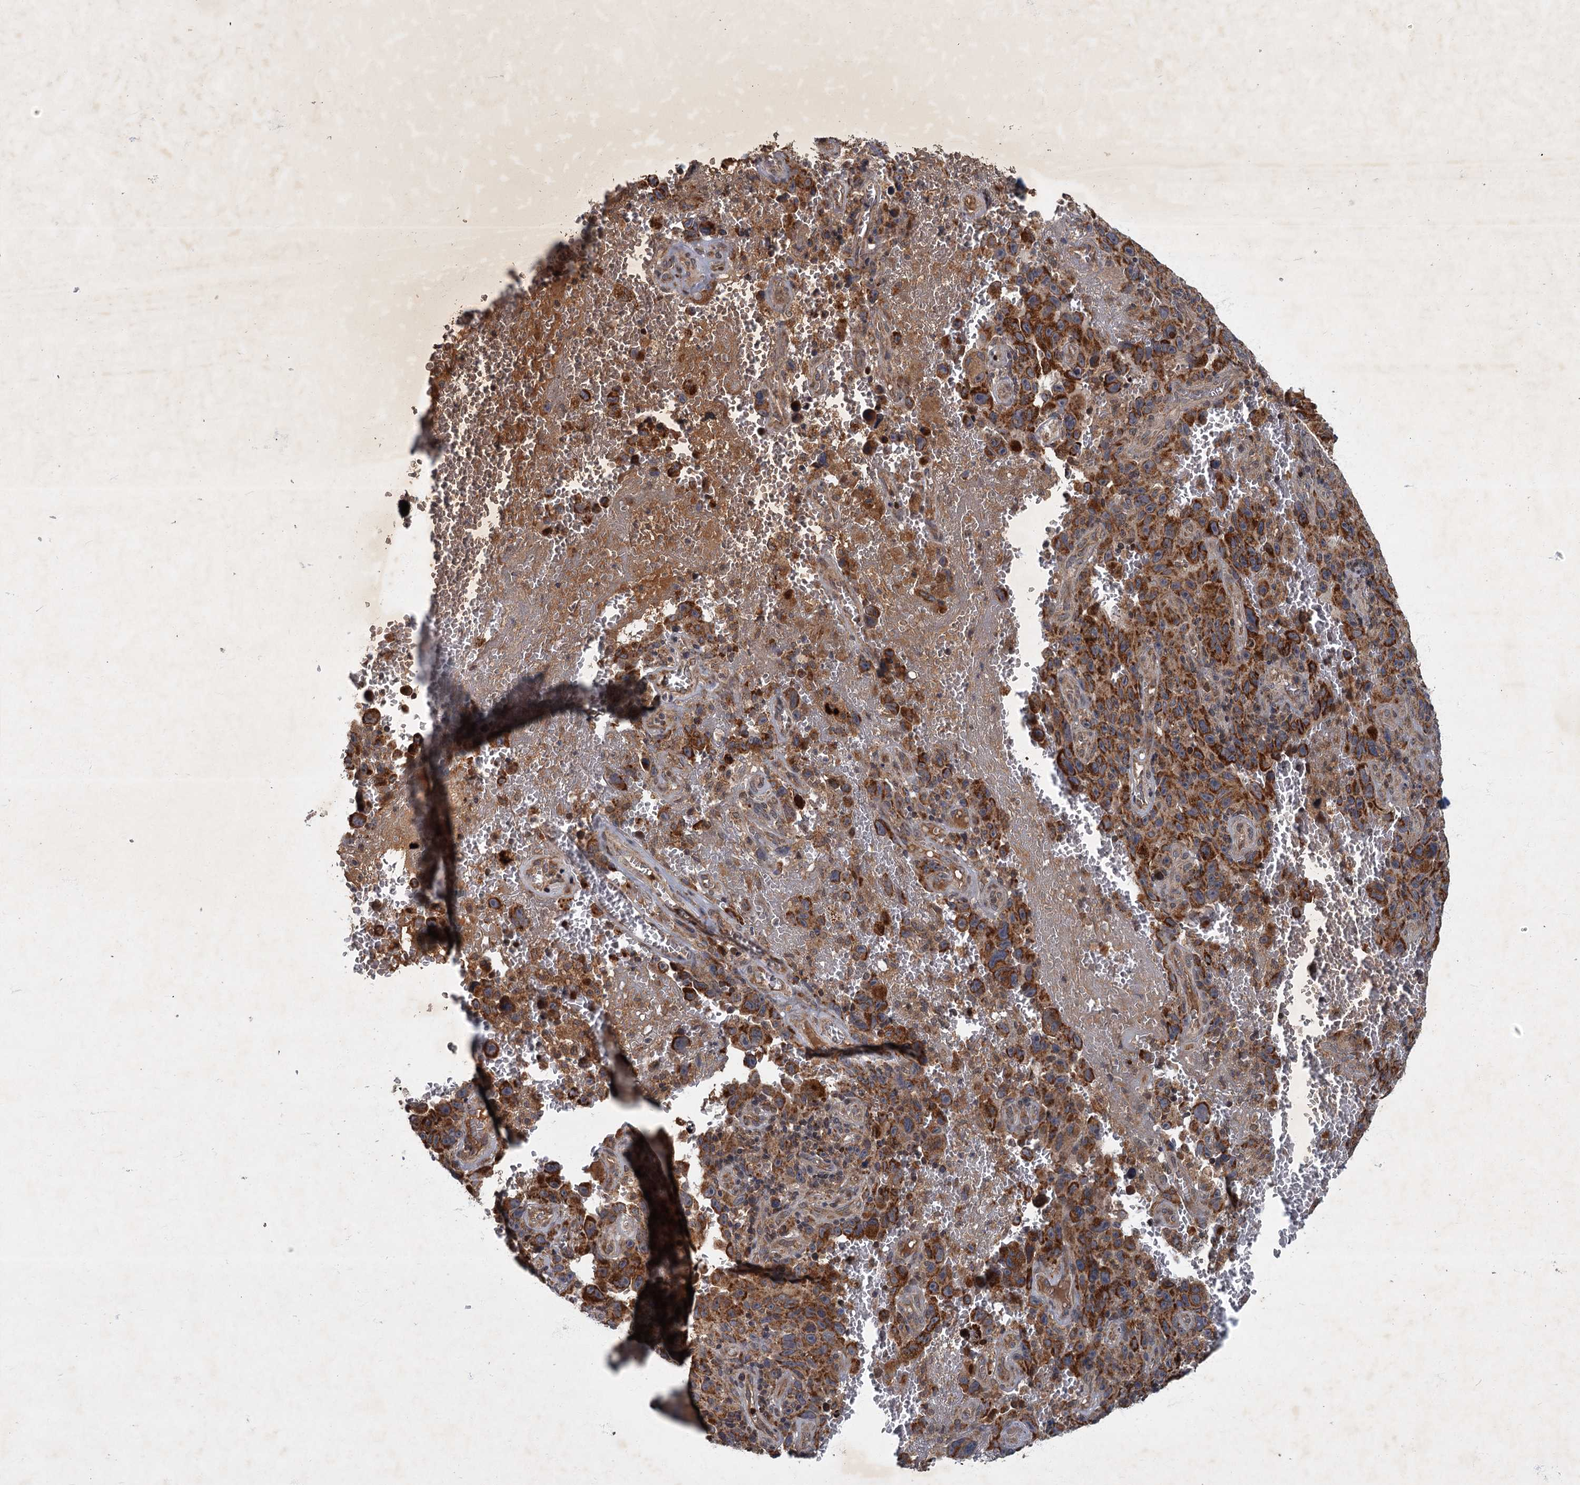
{"staining": {"intensity": "strong", "quantity": ">75%", "location": "cytoplasmic/membranous"}, "tissue": "melanoma", "cell_type": "Tumor cells", "image_type": "cancer", "snomed": [{"axis": "morphology", "description": "Malignant melanoma, NOS"}, {"axis": "topography", "description": "Skin"}], "caption": "Protein expression analysis of human melanoma reveals strong cytoplasmic/membranous staining in approximately >75% of tumor cells. The staining was performed using DAB to visualize the protein expression in brown, while the nuclei were stained in blue with hematoxylin (Magnification: 20x).", "gene": "SLC11A2", "patient": {"sex": "female", "age": 82}}